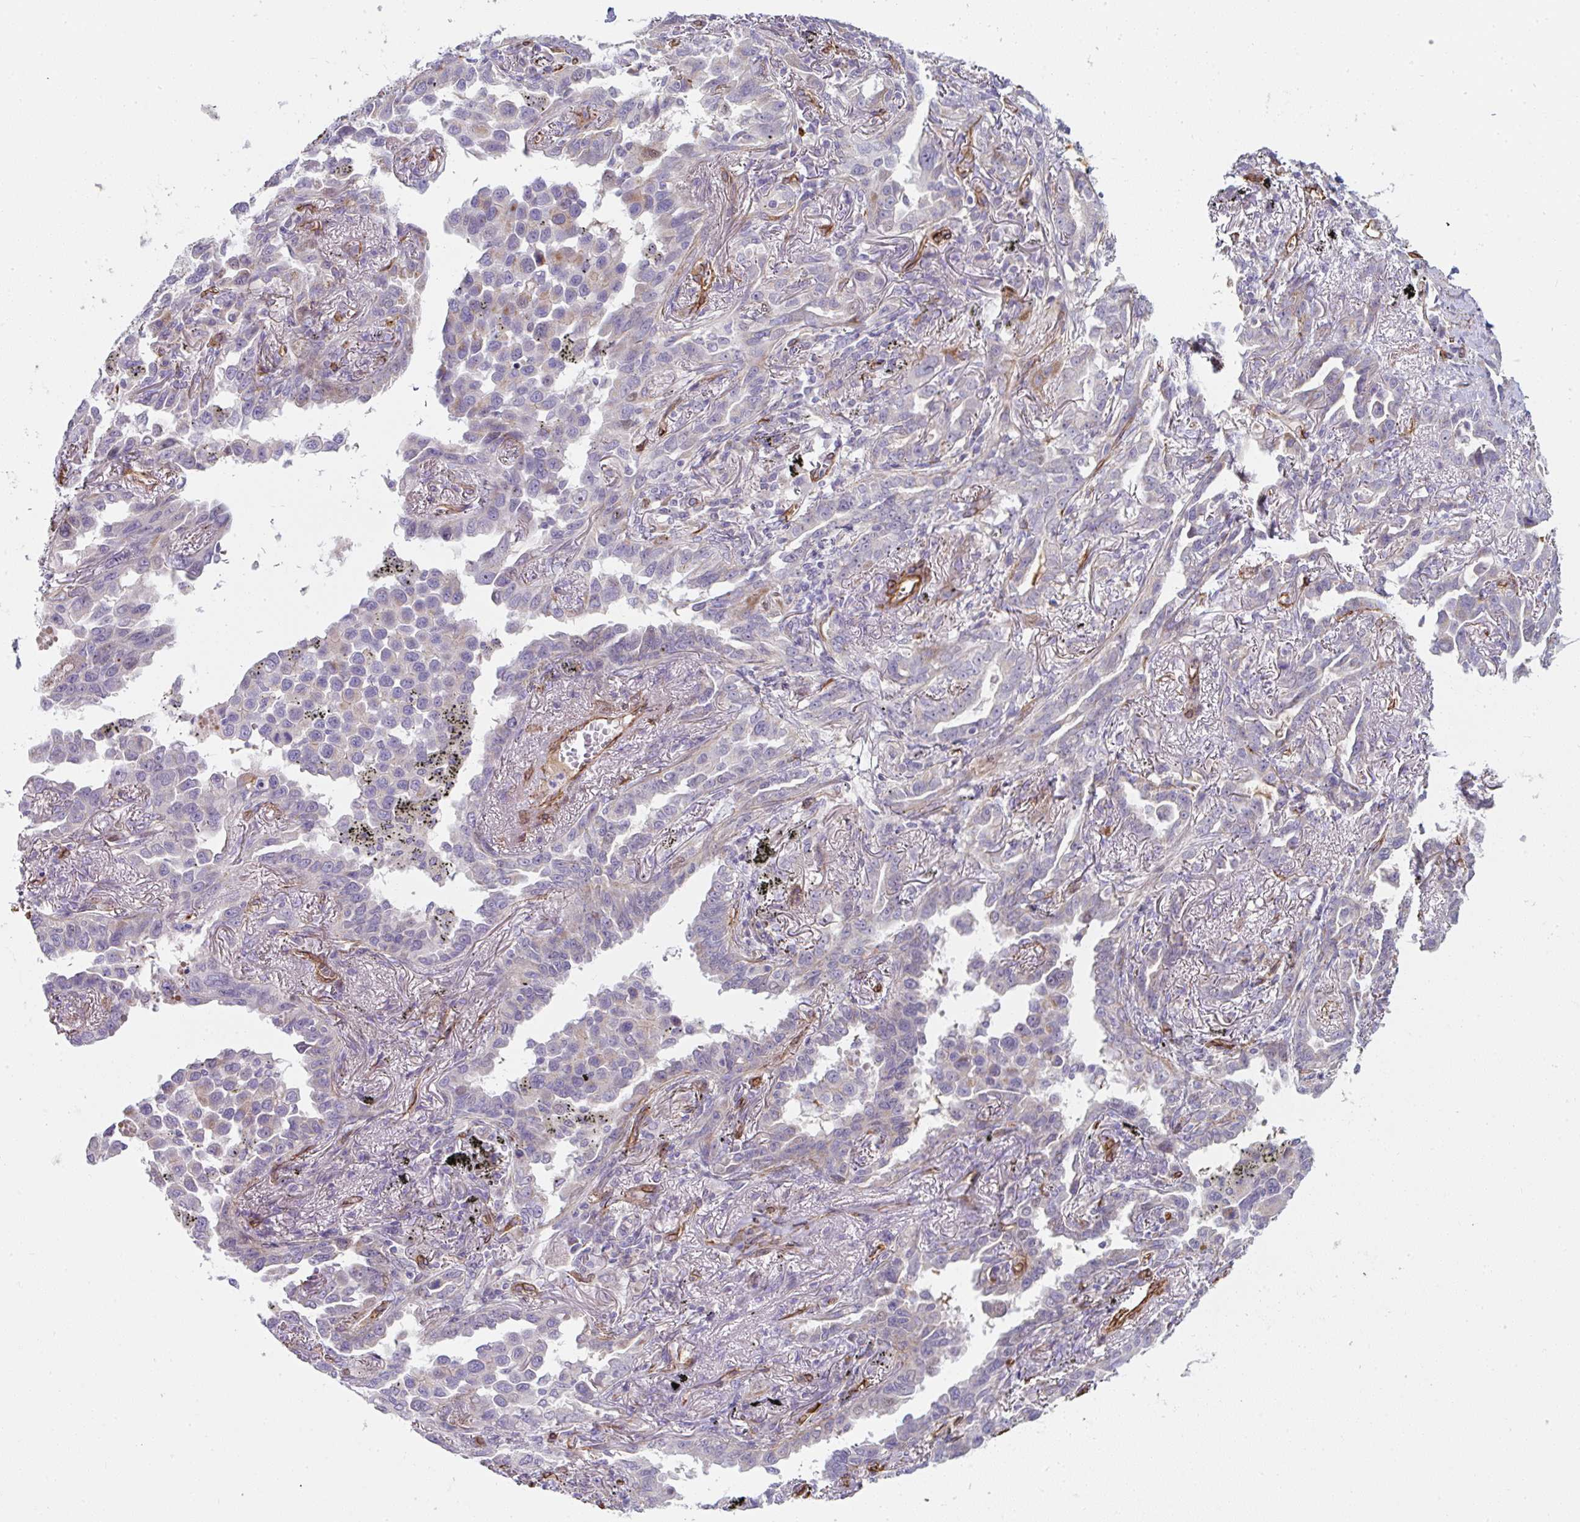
{"staining": {"intensity": "negative", "quantity": "none", "location": "none"}, "tissue": "lung cancer", "cell_type": "Tumor cells", "image_type": "cancer", "snomed": [{"axis": "morphology", "description": "Adenocarcinoma, NOS"}, {"axis": "topography", "description": "Lung"}], "caption": "Tumor cells are negative for protein expression in human lung cancer (adenocarcinoma).", "gene": "ANKUB1", "patient": {"sex": "male", "age": 67}}